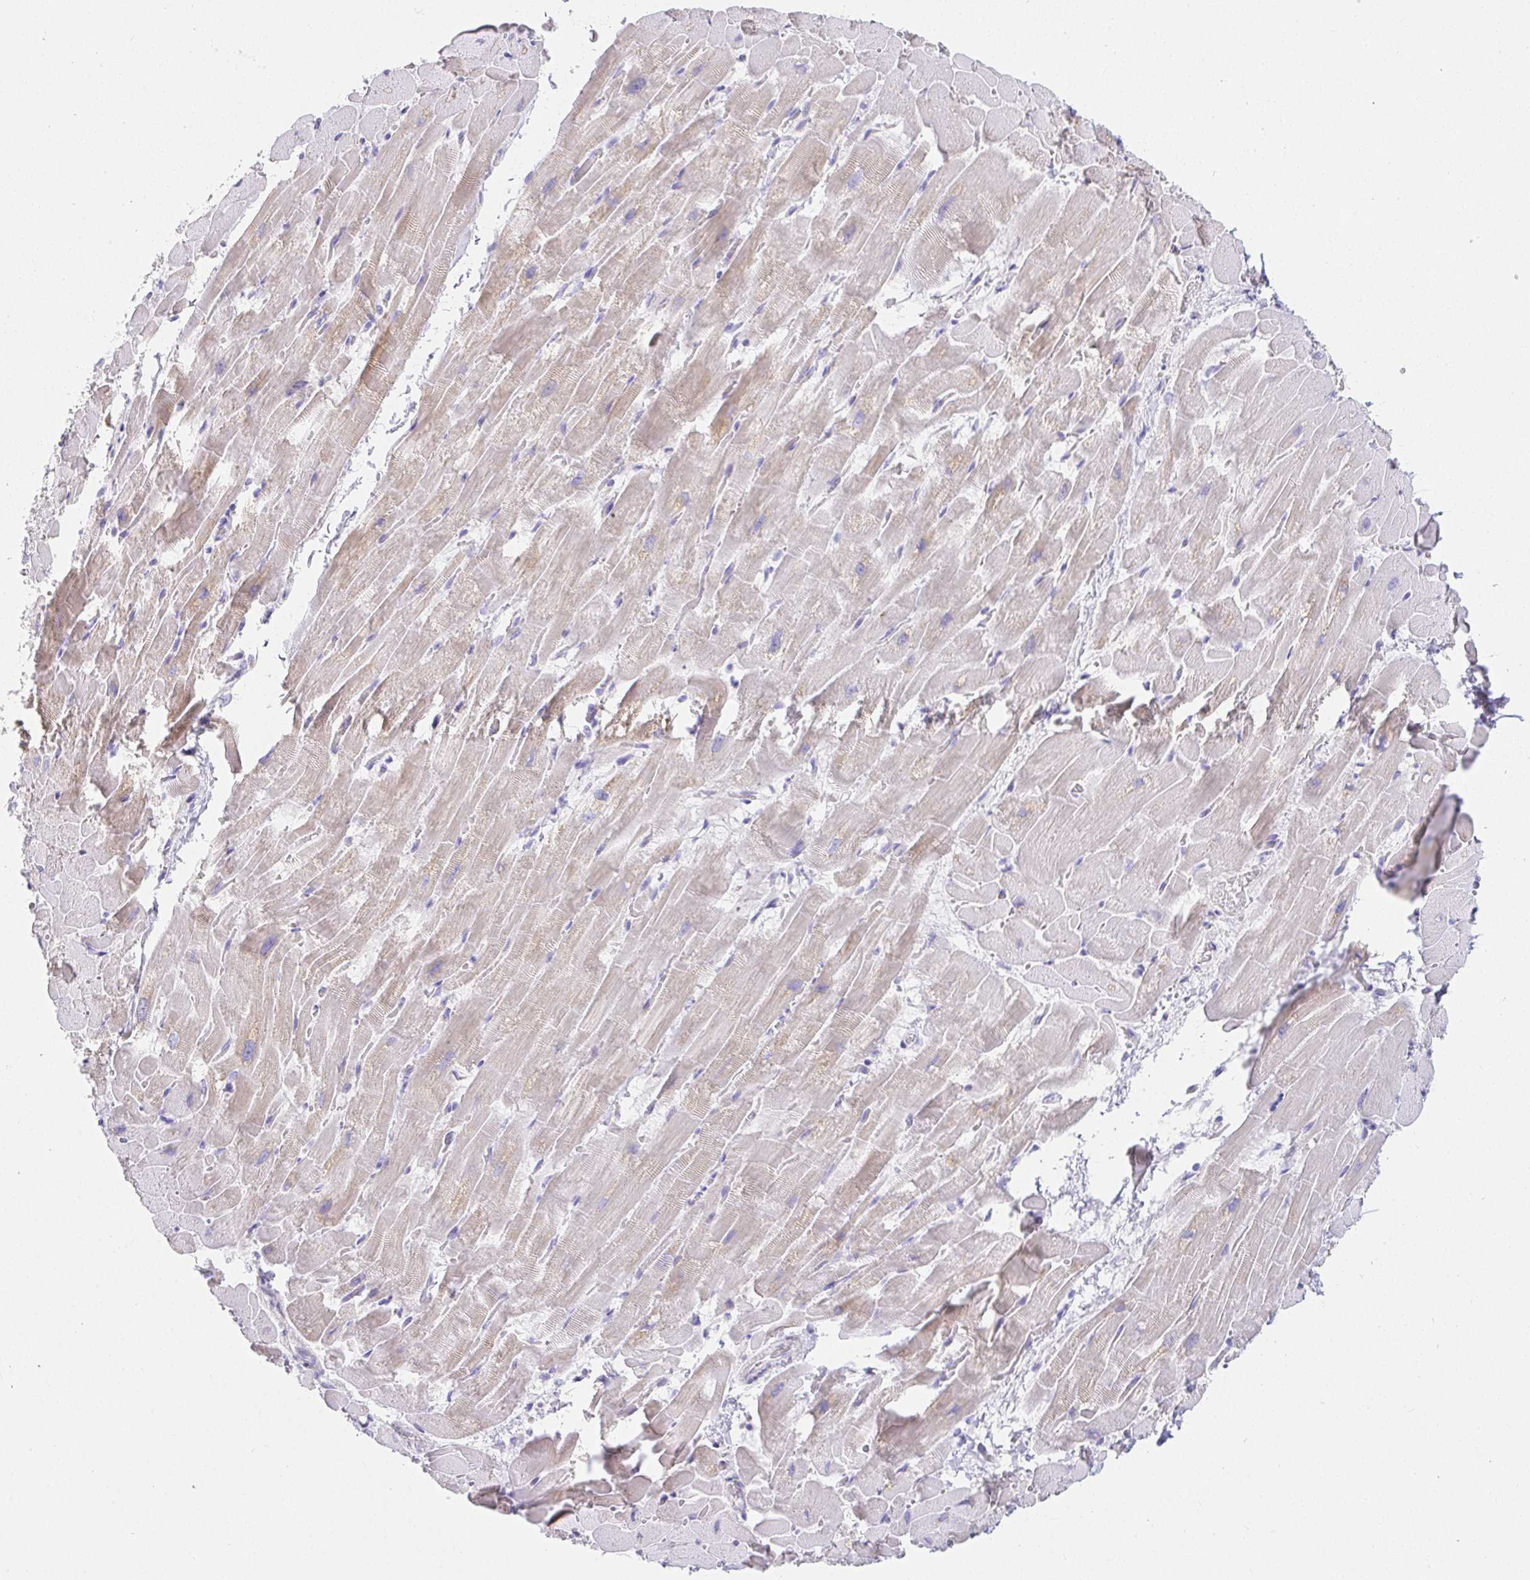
{"staining": {"intensity": "weak", "quantity": "25%-75%", "location": "cytoplasmic/membranous"}, "tissue": "heart muscle", "cell_type": "Cardiomyocytes", "image_type": "normal", "snomed": [{"axis": "morphology", "description": "Normal tissue, NOS"}, {"axis": "topography", "description": "Heart"}], "caption": "Immunohistochemical staining of normal human heart muscle reveals 25%-75% levels of weak cytoplasmic/membranous protein positivity in about 25%-75% of cardiomyocytes.", "gene": "VGLL1", "patient": {"sex": "male", "age": 37}}